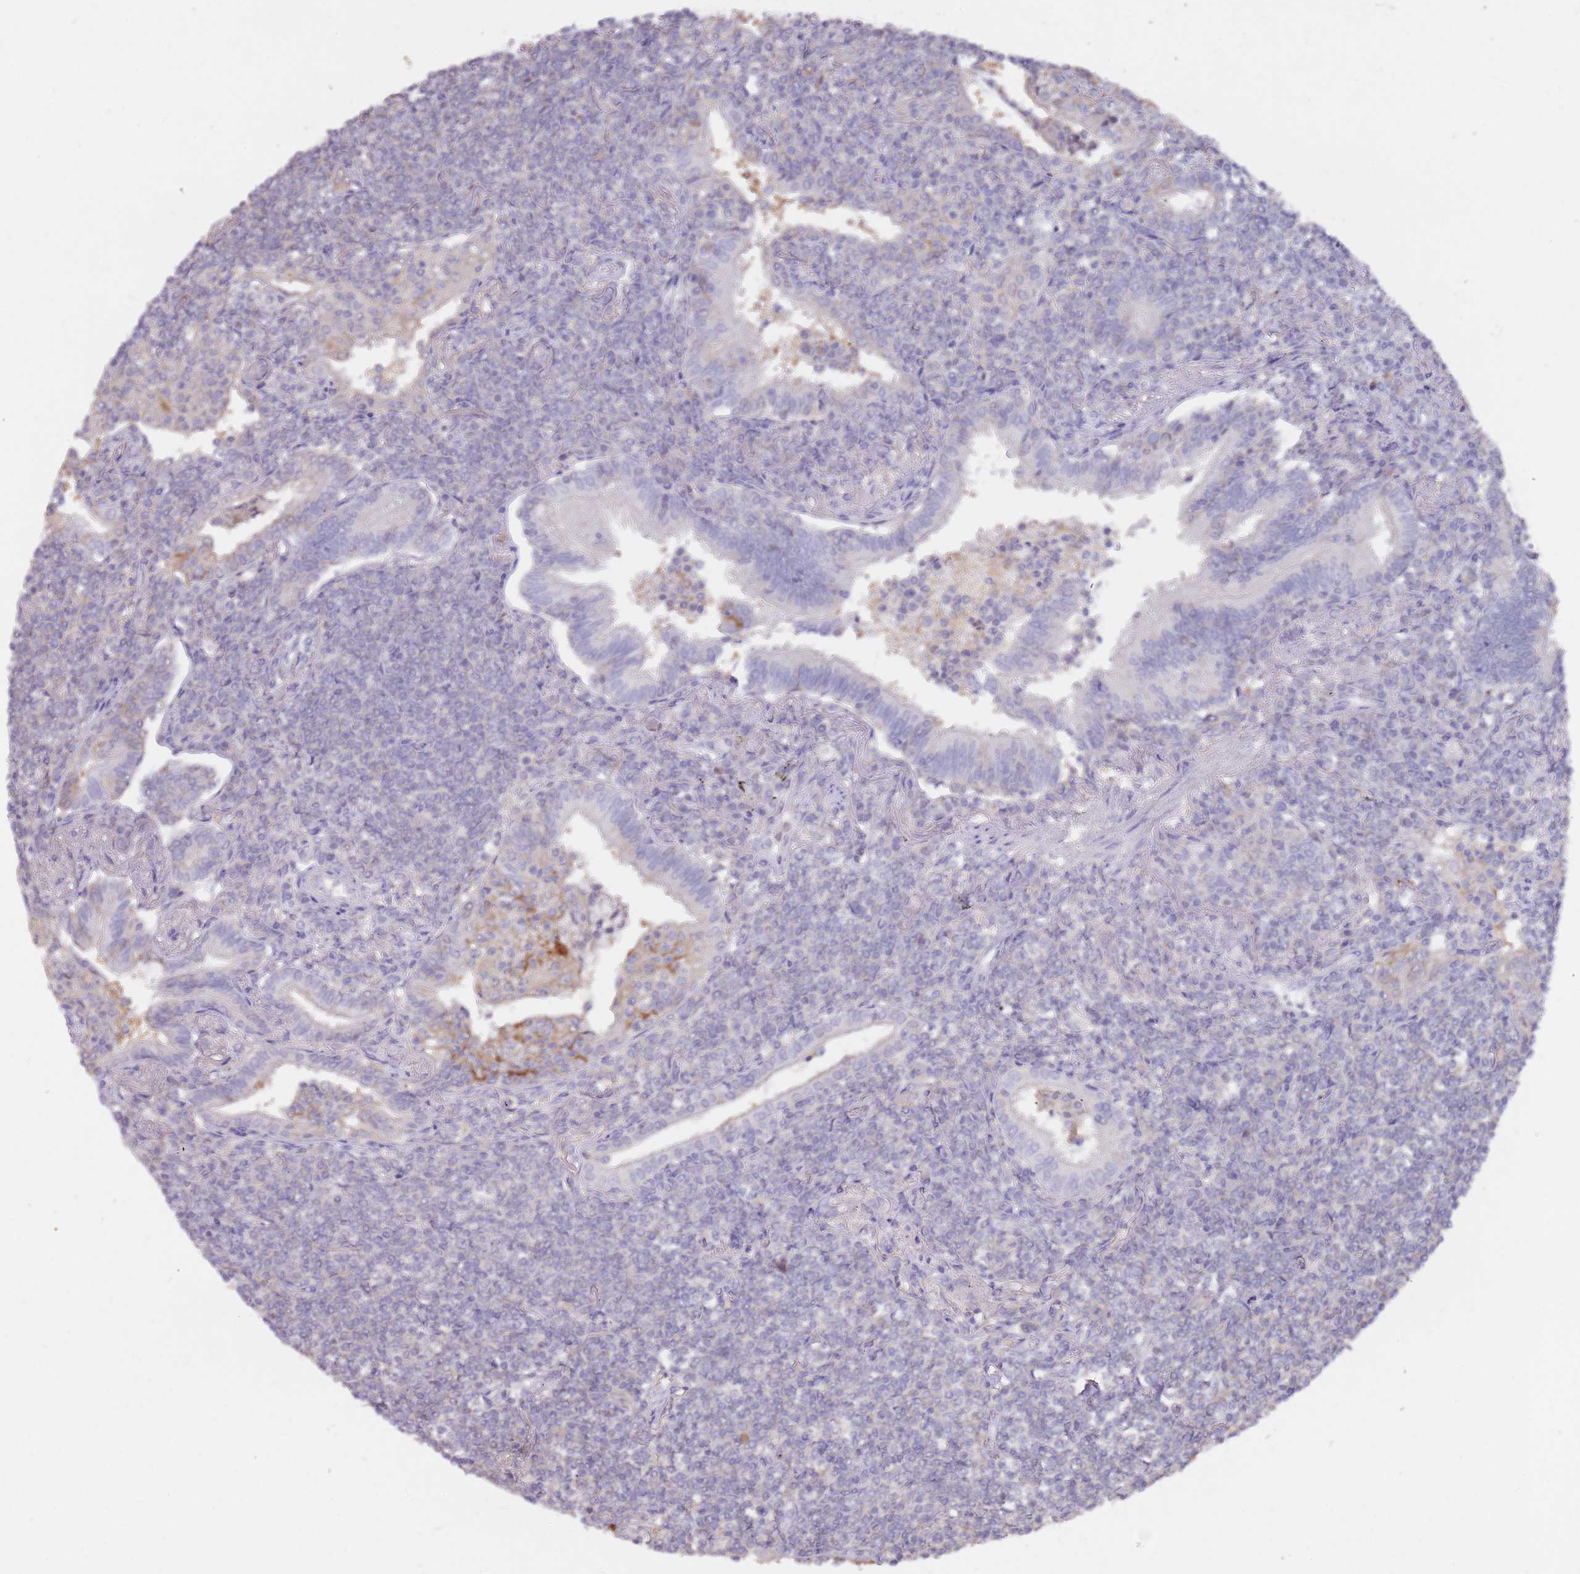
{"staining": {"intensity": "negative", "quantity": "none", "location": "none"}, "tissue": "lymphoma", "cell_type": "Tumor cells", "image_type": "cancer", "snomed": [{"axis": "morphology", "description": "Malignant lymphoma, non-Hodgkin's type, Low grade"}, {"axis": "topography", "description": "Lung"}], "caption": "This is a photomicrograph of immunohistochemistry (IHC) staining of lymphoma, which shows no staining in tumor cells.", "gene": "AP5S1", "patient": {"sex": "female", "age": 71}}